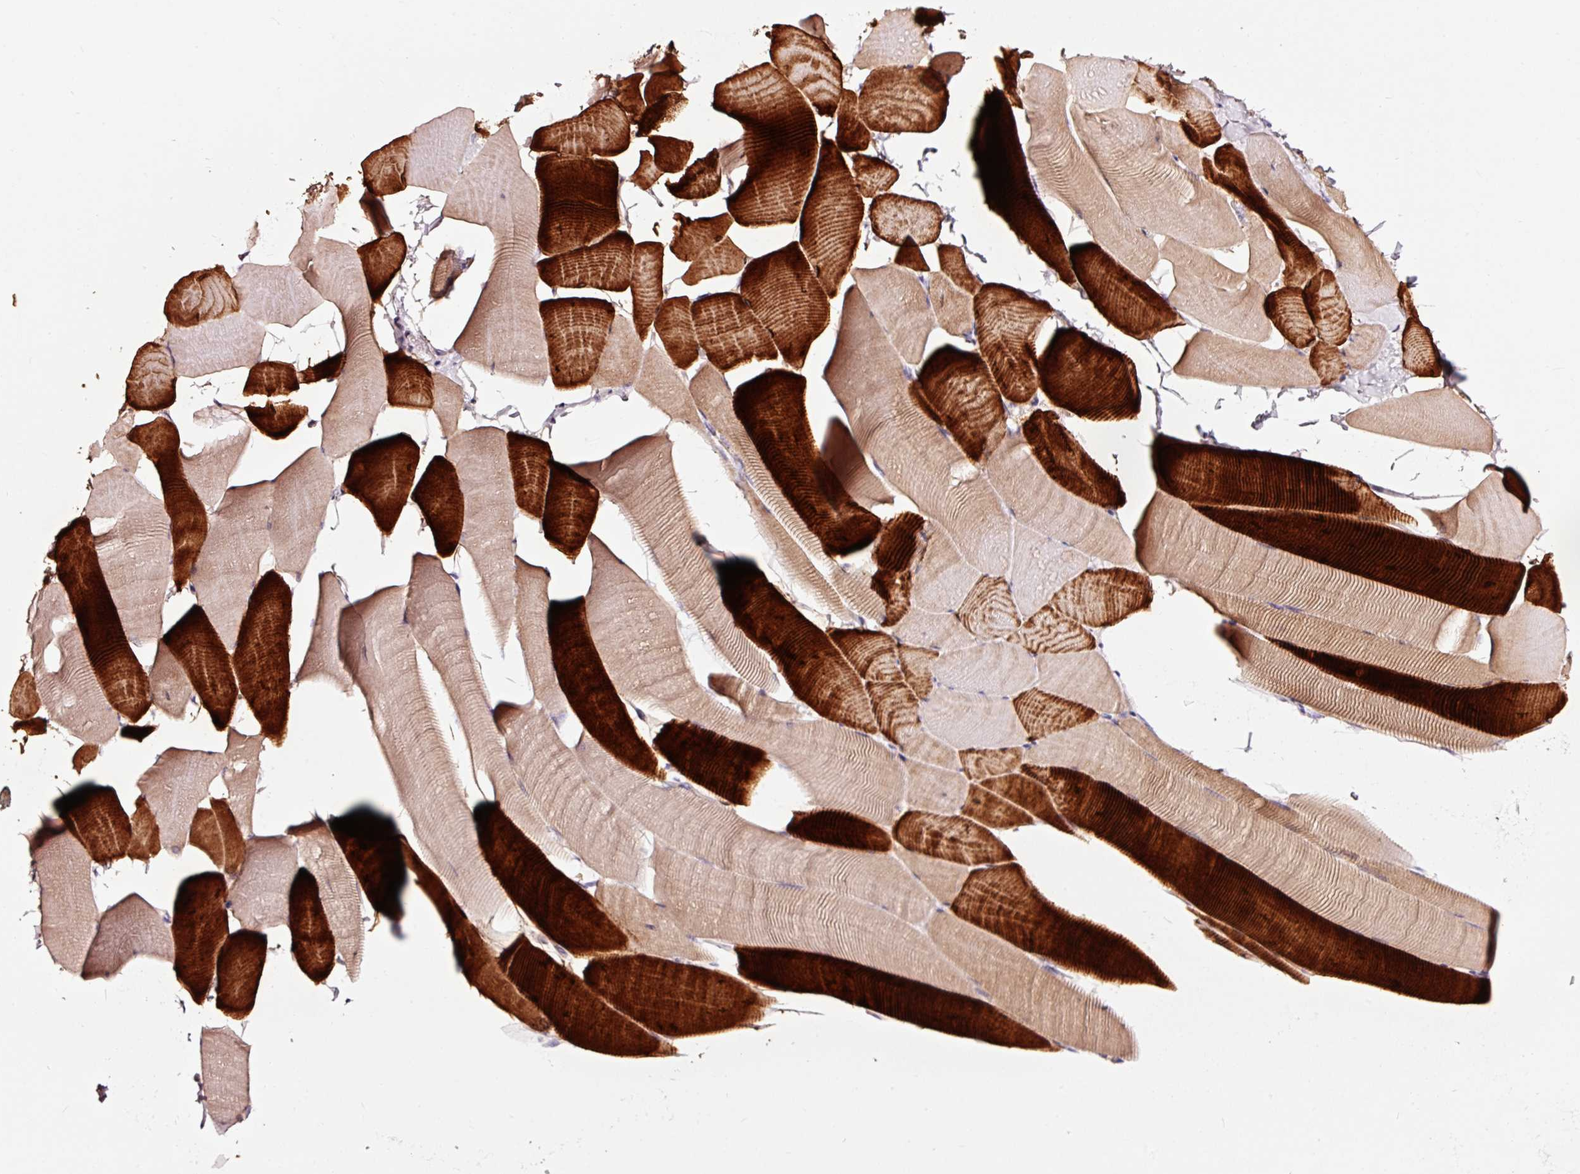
{"staining": {"intensity": "strong", "quantity": "25%-75%", "location": "cytoplasmic/membranous"}, "tissue": "skeletal muscle", "cell_type": "Myocytes", "image_type": "normal", "snomed": [{"axis": "morphology", "description": "Normal tissue, NOS"}, {"axis": "topography", "description": "Skeletal muscle"}], "caption": "Immunohistochemical staining of unremarkable human skeletal muscle reveals 25%-75% levels of strong cytoplasmic/membranous protein staining in approximately 25%-75% of myocytes. (DAB = brown stain, brightfield microscopy at high magnification).", "gene": "TPM1", "patient": {"sex": "male", "age": 25}}